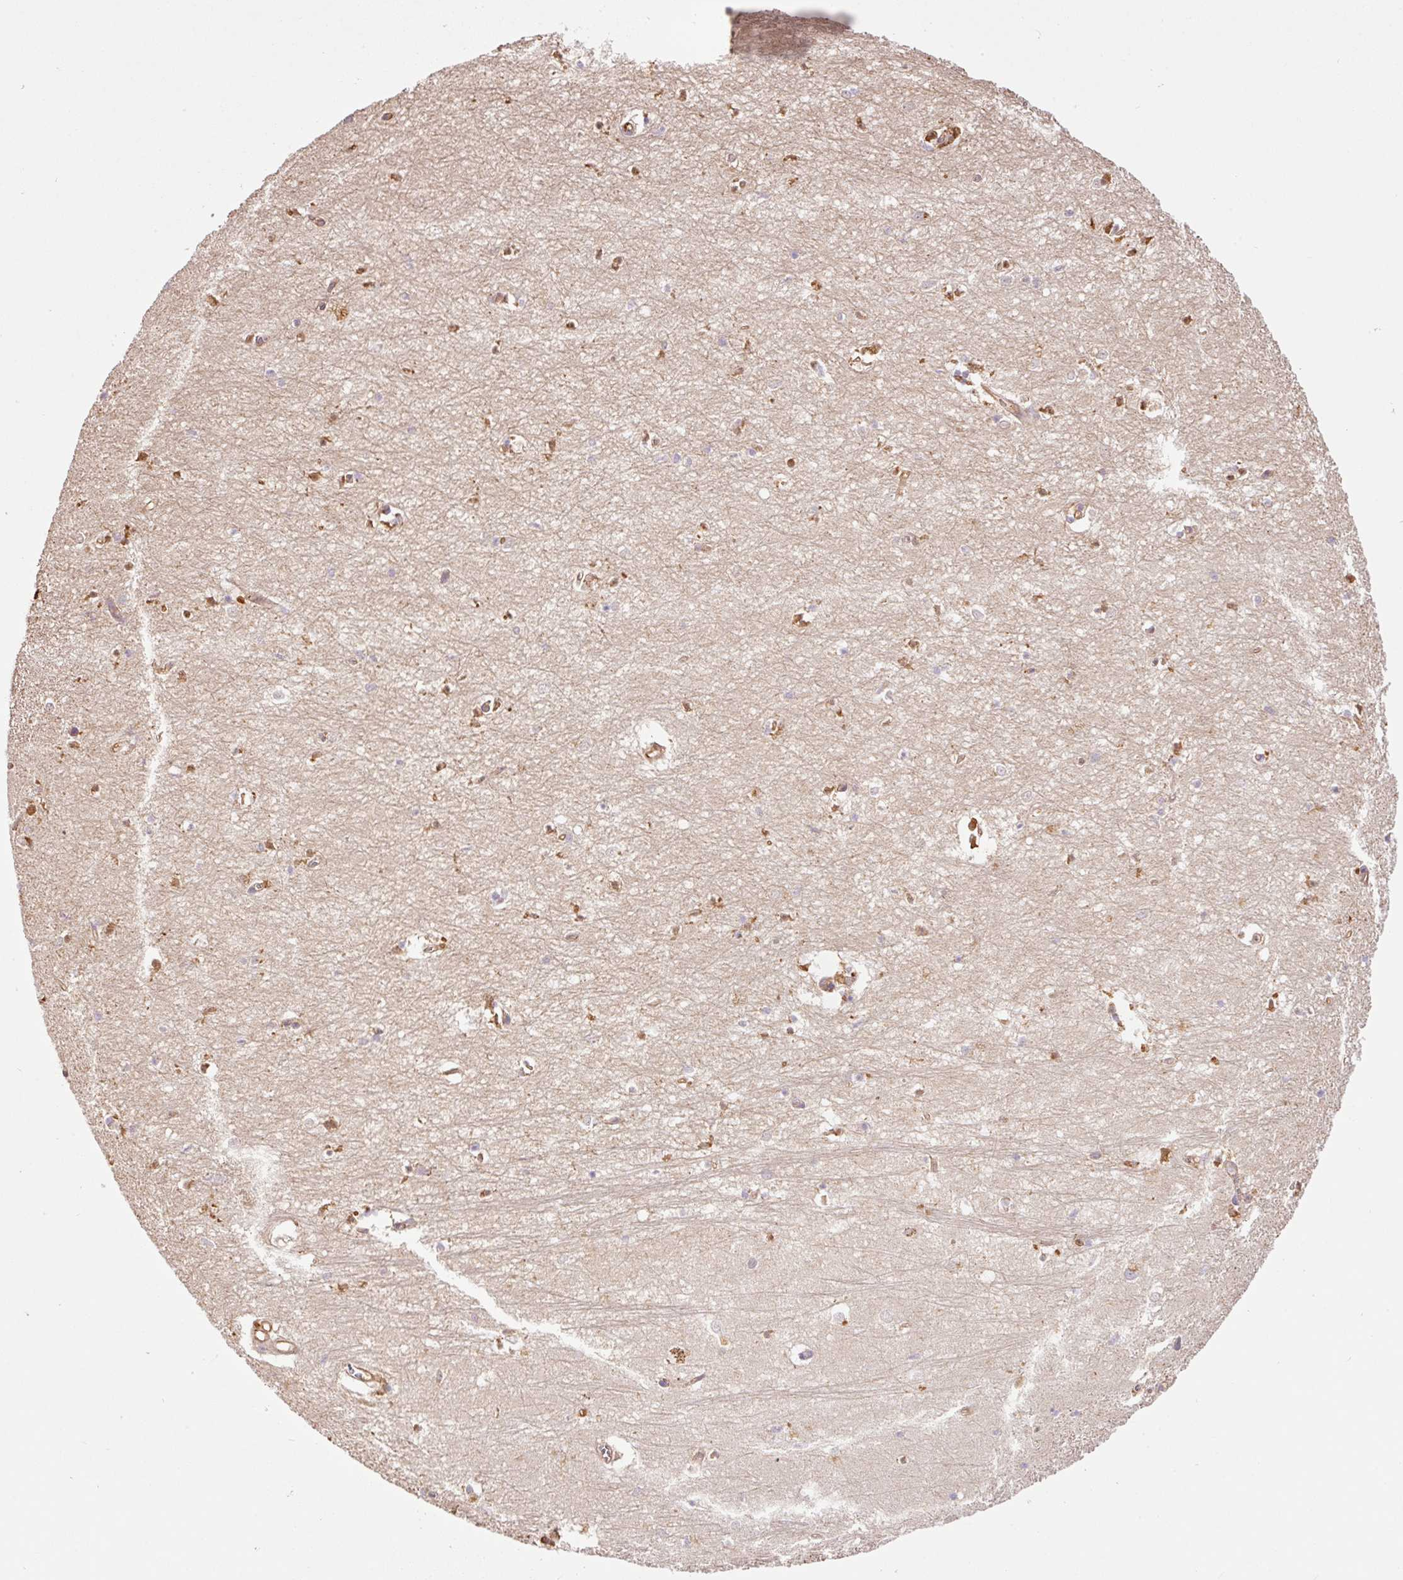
{"staining": {"intensity": "negative", "quantity": "none", "location": "none"}, "tissue": "hippocampus", "cell_type": "Glial cells", "image_type": "normal", "snomed": [{"axis": "morphology", "description": "Normal tissue, NOS"}, {"axis": "topography", "description": "Hippocampus"}], "caption": "This is an immunohistochemistry (IHC) image of normal human hippocampus. There is no positivity in glial cells.", "gene": "PCK2", "patient": {"sex": "female", "age": 64}}